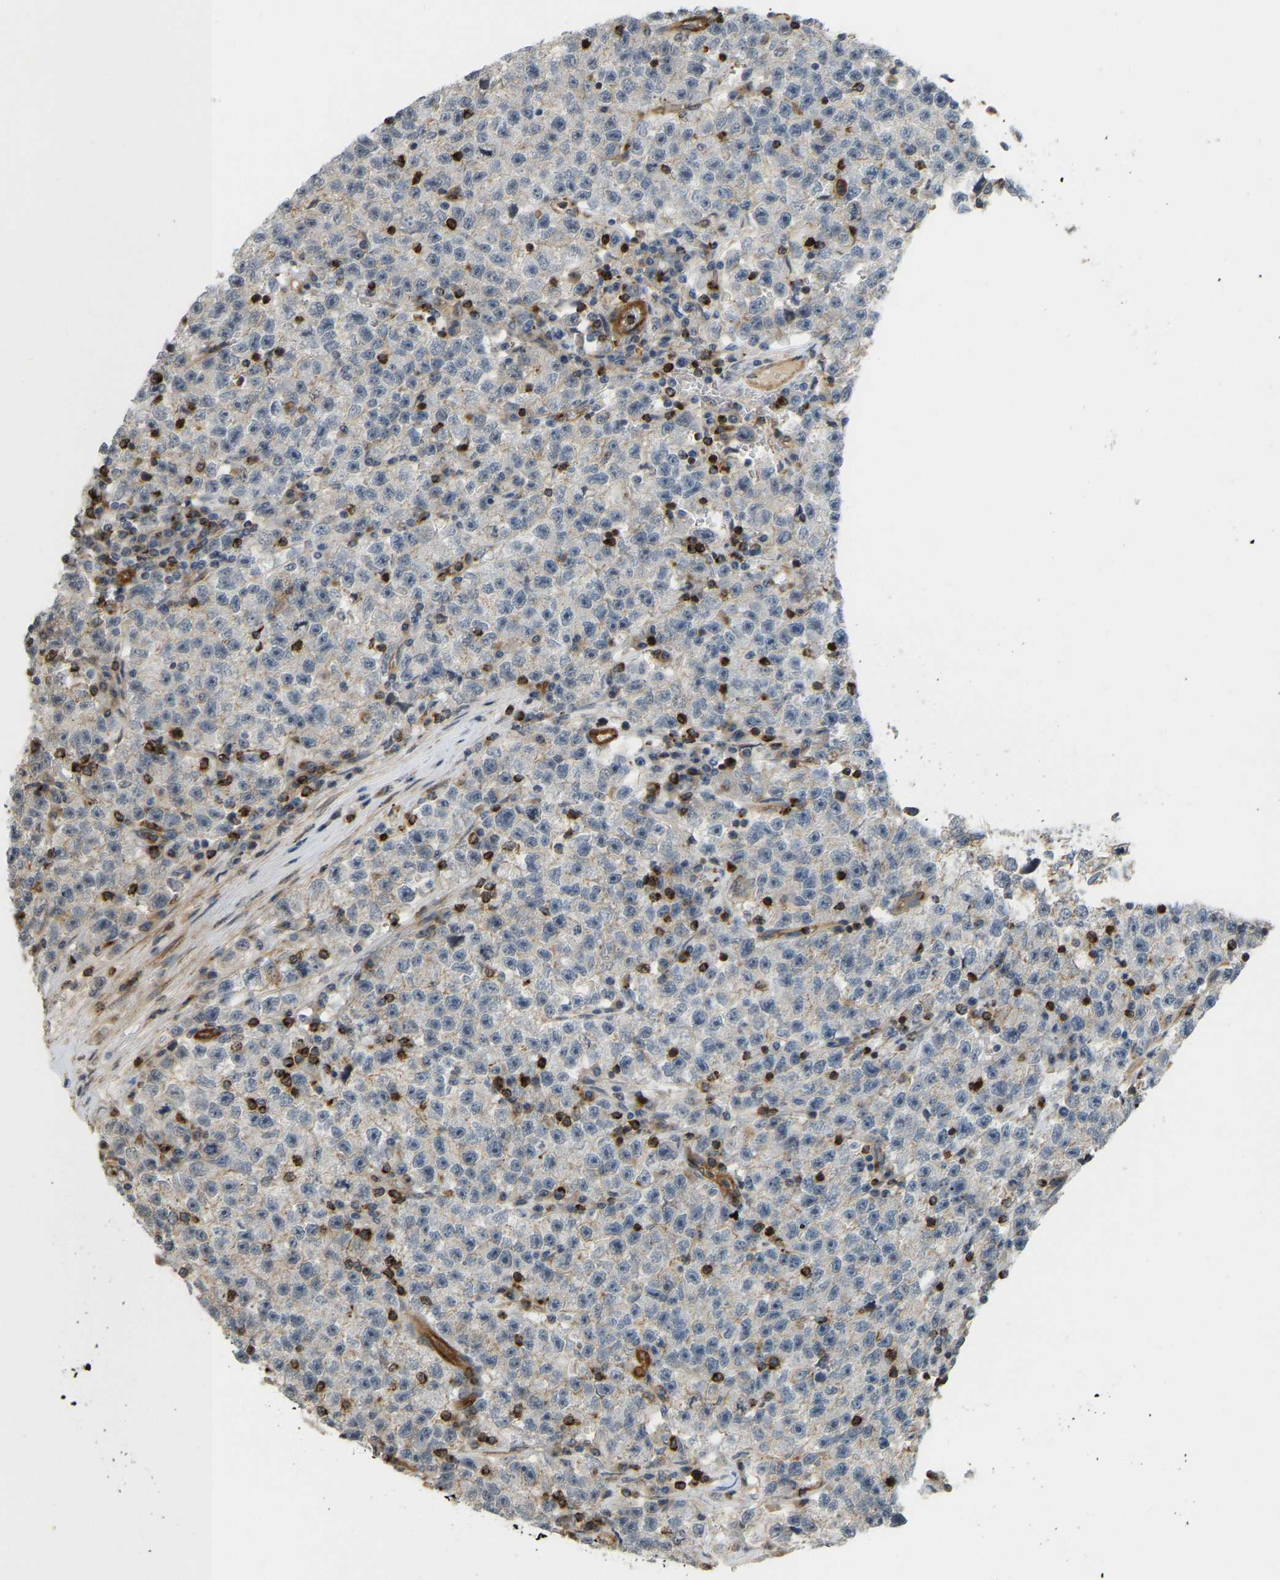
{"staining": {"intensity": "moderate", "quantity": "25%-75%", "location": "cytoplasmic/membranous"}, "tissue": "testis cancer", "cell_type": "Tumor cells", "image_type": "cancer", "snomed": [{"axis": "morphology", "description": "Seminoma, NOS"}, {"axis": "topography", "description": "Testis"}], "caption": "Immunohistochemical staining of human testis seminoma reveals medium levels of moderate cytoplasmic/membranous expression in about 25%-75% of tumor cells.", "gene": "KIAA1671", "patient": {"sex": "male", "age": 22}}